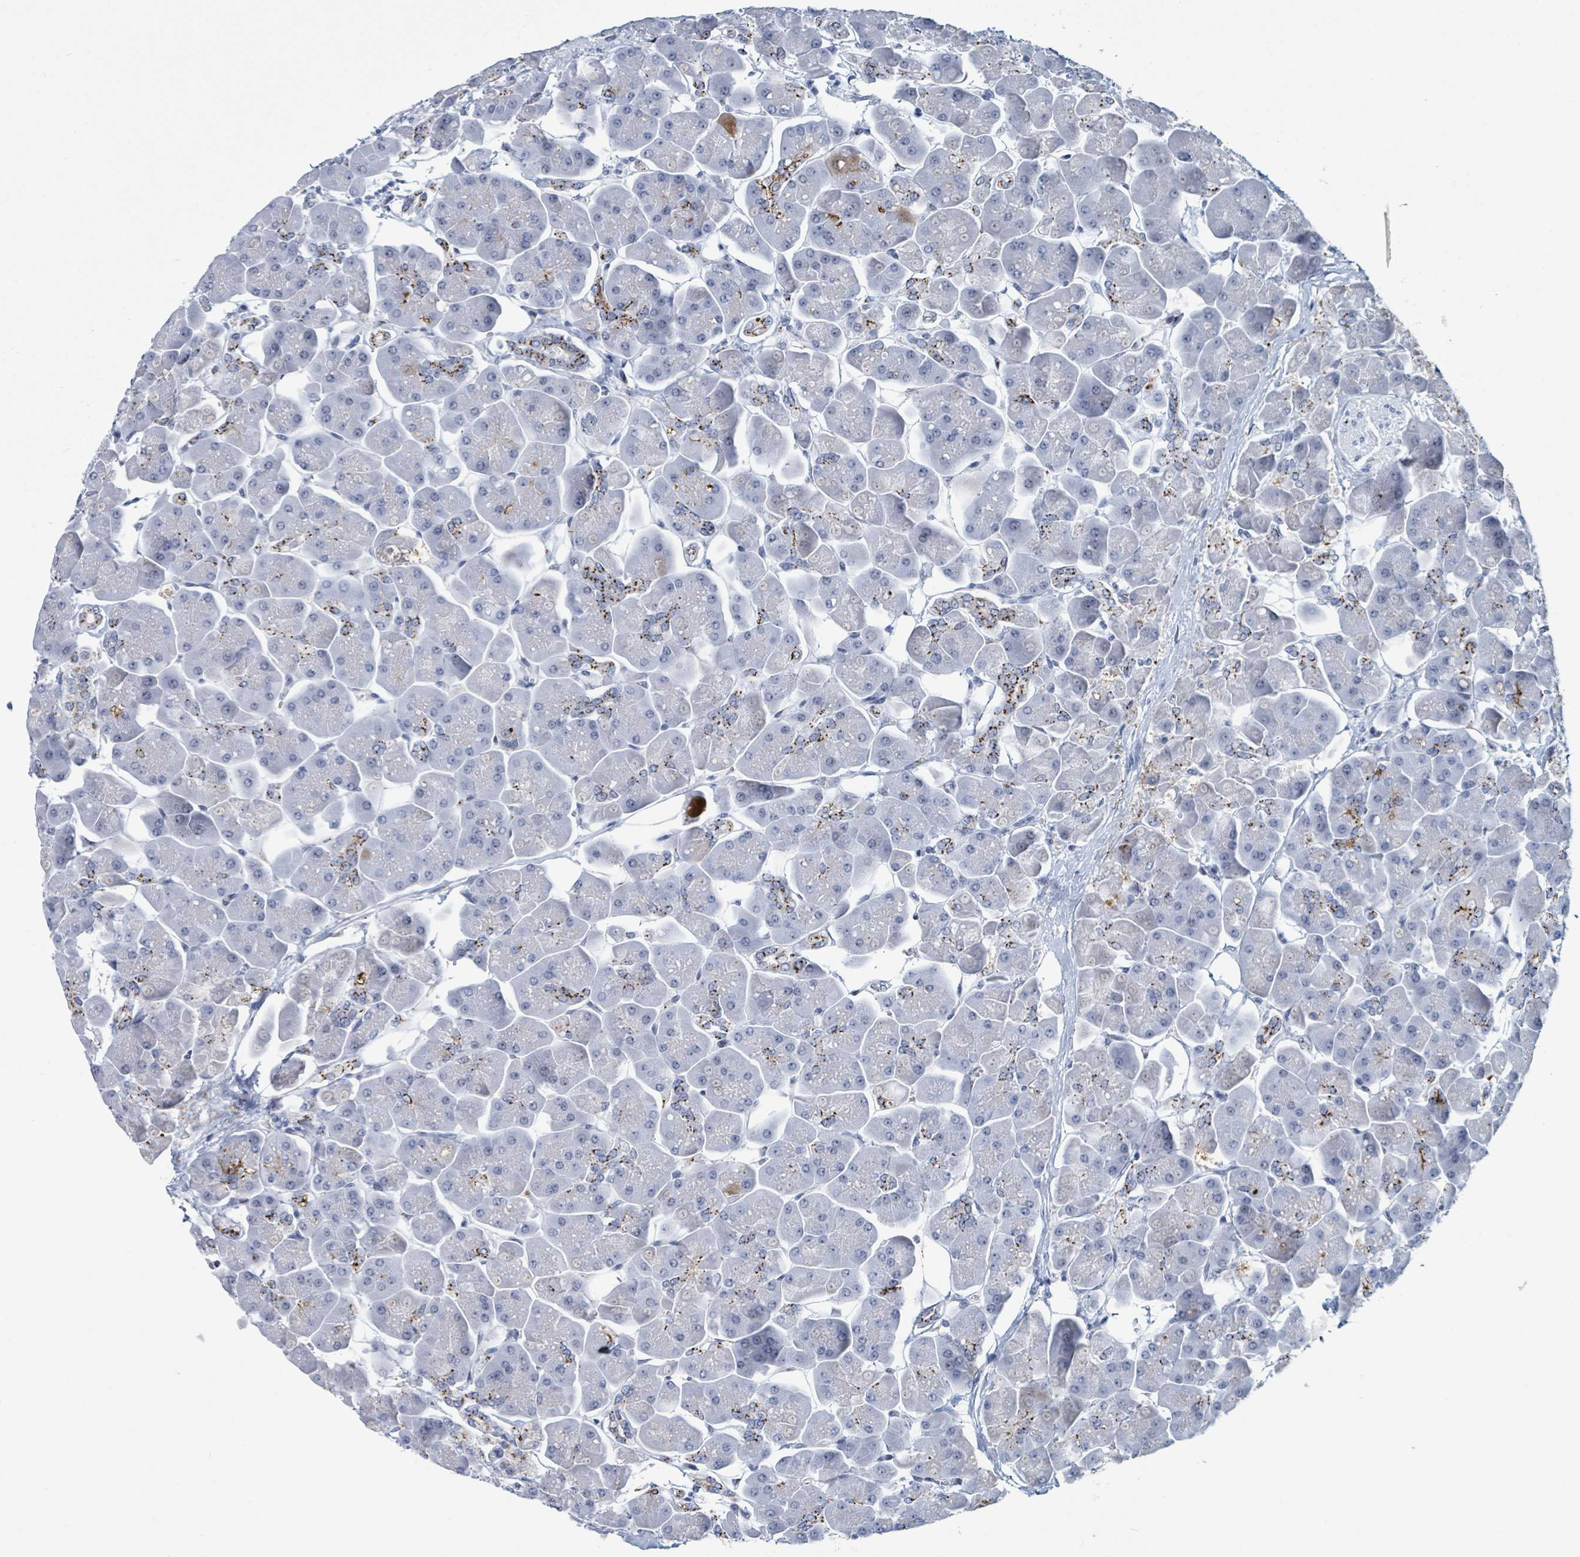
{"staining": {"intensity": "moderate", "quantity": "25%-75%", "location": "cytoplasmic/membranous"}, "tissue": "pancreas", "cell_type": "Exocrine glandular cells", "image_type": "normal", "snomed": [{"axis": "morphology", "description": "Normal tissue, NOS"}, {"axis": "topography", "description": "Pancreas"}], "caption": "Pancreas stained with immunohistochemistry (IHC) exhibits moderate cytoplasmic/membranous positivity in approximately 25%-75% of exocrine glandular cells.", "gene": "DCAF5", "patient": {"sex": "male", "age": 66}}